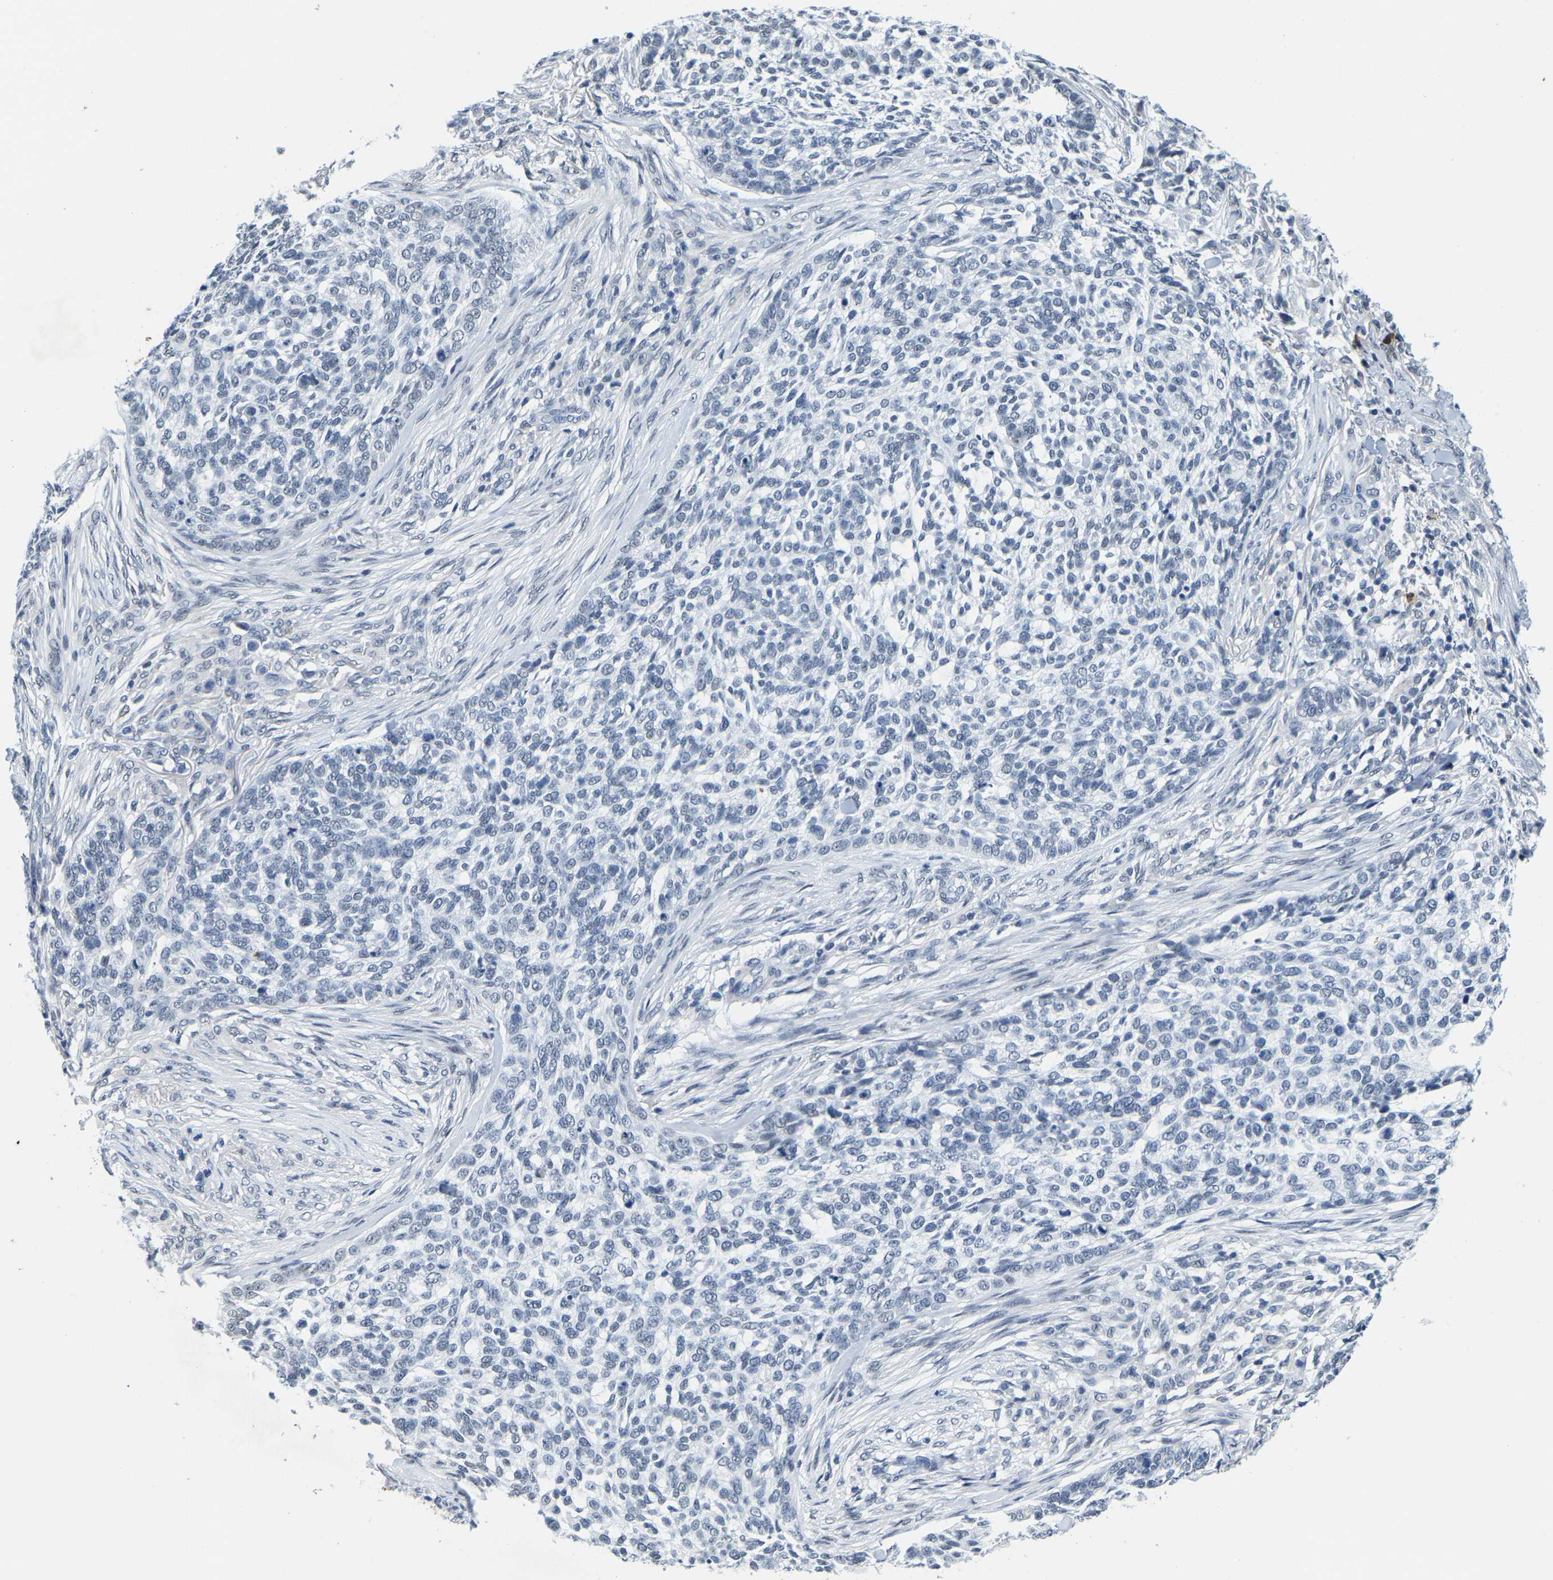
{"staining": {"intensity": "negative", "quantity": "none", "location": "none"}, "tissue": "skin cancer", "cell_type": "Tumor cells", "image_type": "cancer", "snomed": [{"axis": "morphology", "description": "Basal cell carcinoma"}, {"axis": "topography", "description": "Skin"}], "caption": "Immunohistochemical staining of skin cancer (basal cell carcinoma) exhibits no significant staining in tumor cells.", "gene": "SETD1B", "patient": {"sex": "female", "age": 64}}